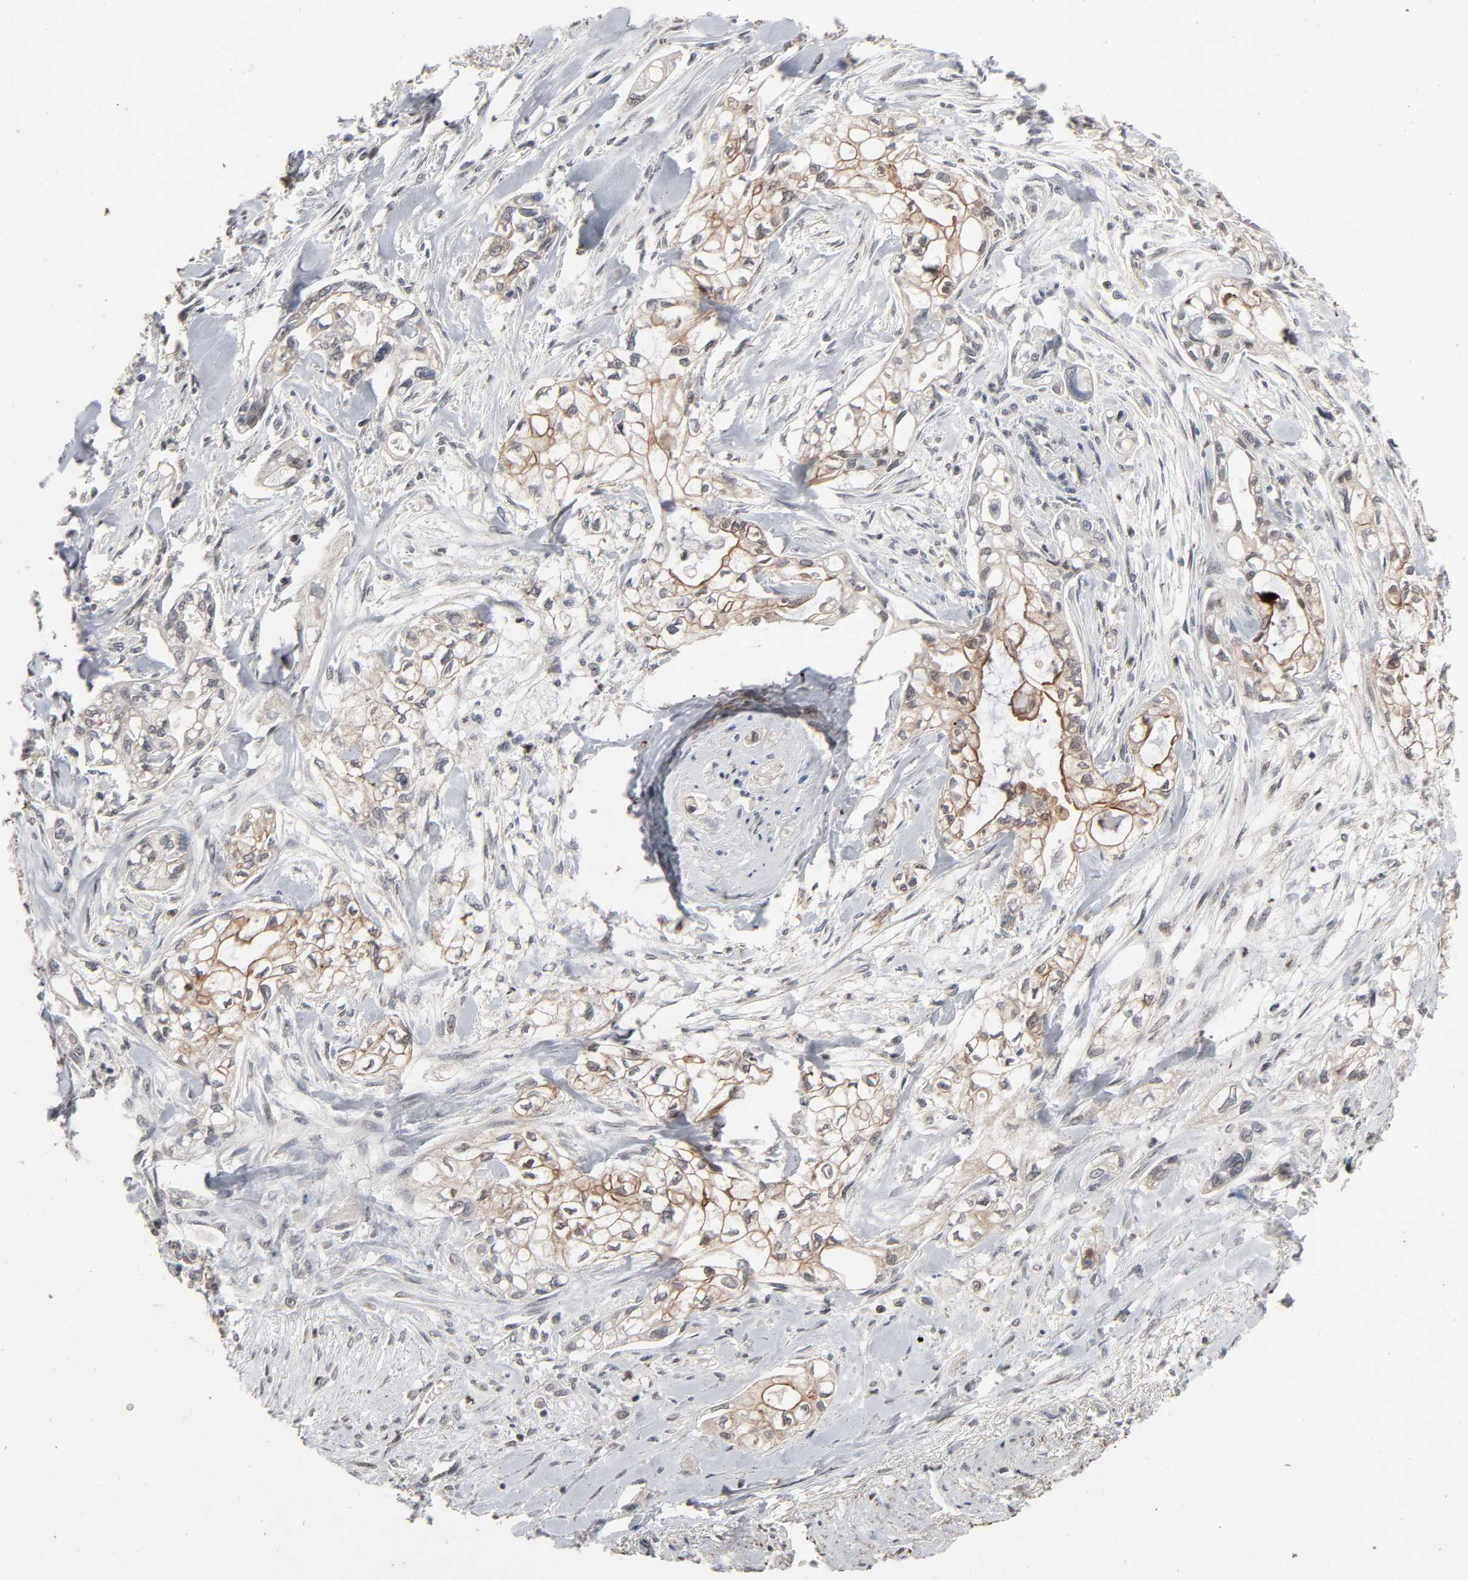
{"staining": {"intensity": "weak", "quantity": "<25%", "location": "cytoplasmic/membranous"}, "tissue": "pancreatic cancer", "cell_type": "Tumor cells", "image_type": "cancer", "snomed": [{"axis": "morphology", "description": "Normal tissue, NOS"}, {"axis": "topography", "description": "Pancreas"}], "caption": "Immunohistochemistry of pancreatic cancer displays no expression in tumor cells. (Stains: DAB (3,3'-diaminobenzidine) immunohistochemistry with hematoxylin counter stain, Microscopy: brightfield microscopy at high magnification).", "gene": "ZNF419", "patient": {"sex": "male", "age": 42}}